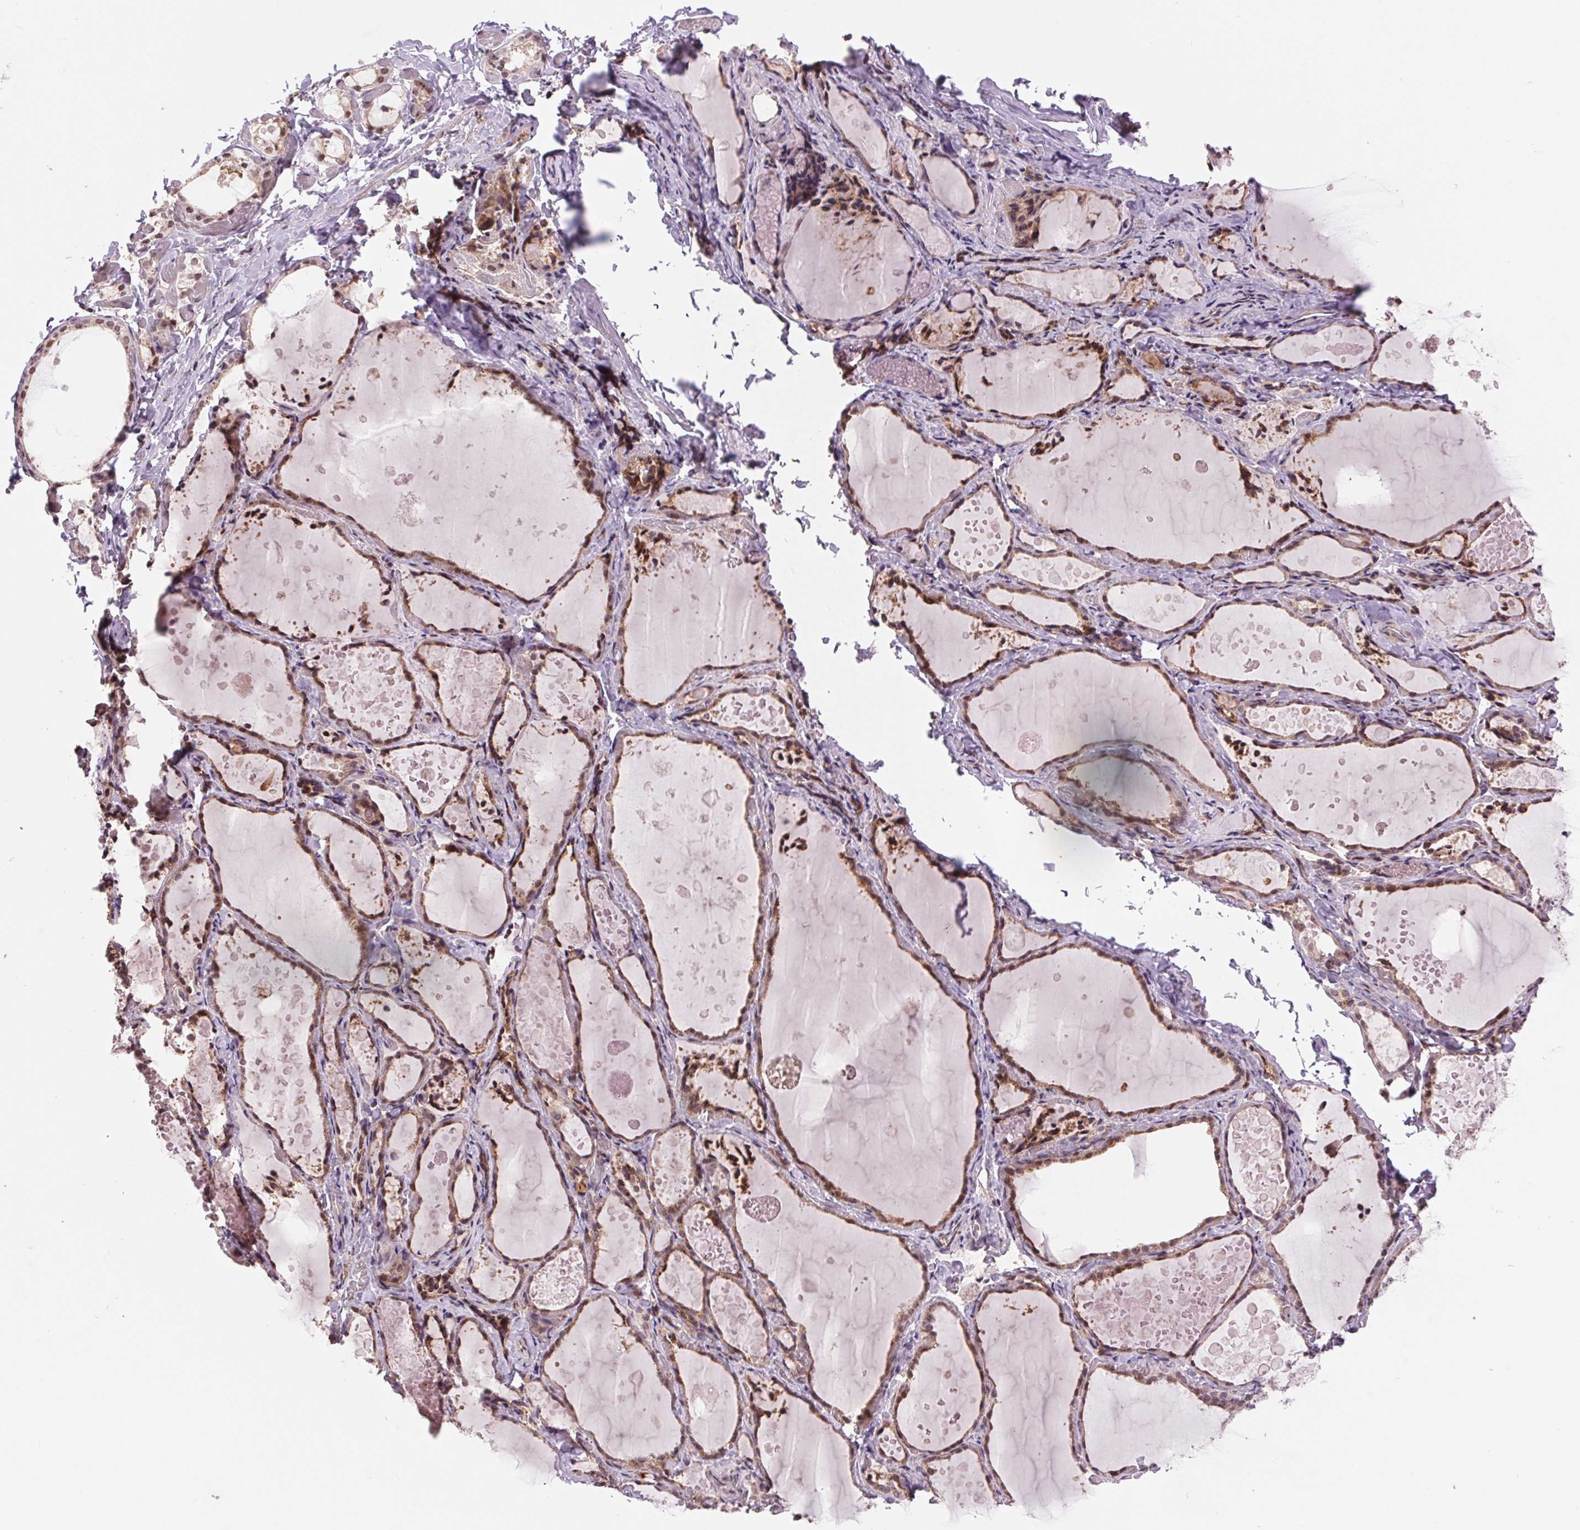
{"staining": {"intensity": "strong", "quantity": ">75%", "location": "cytoplasmic/membranous"}, "tissue": "thyroid gland", "cell_type": "Glandular cells", "image_type": "normal", "snomed": [{"axis": "morphology", "description": "Normal tissue, NOS"}, {"axis": "topography", "description": "Thyroid gland"}], "caption": "High-magnification brightfield microscopy of unremarkable thyroid gland stained with DAB (brown) and counterstained with hematoxylin (blue). glandular cells exhibit strong cytoplasmic/membranous expression is appreciated in about>75% of cells.", "gene": "CHMP4B", "patient": {"sex": "female", "age": 56}}